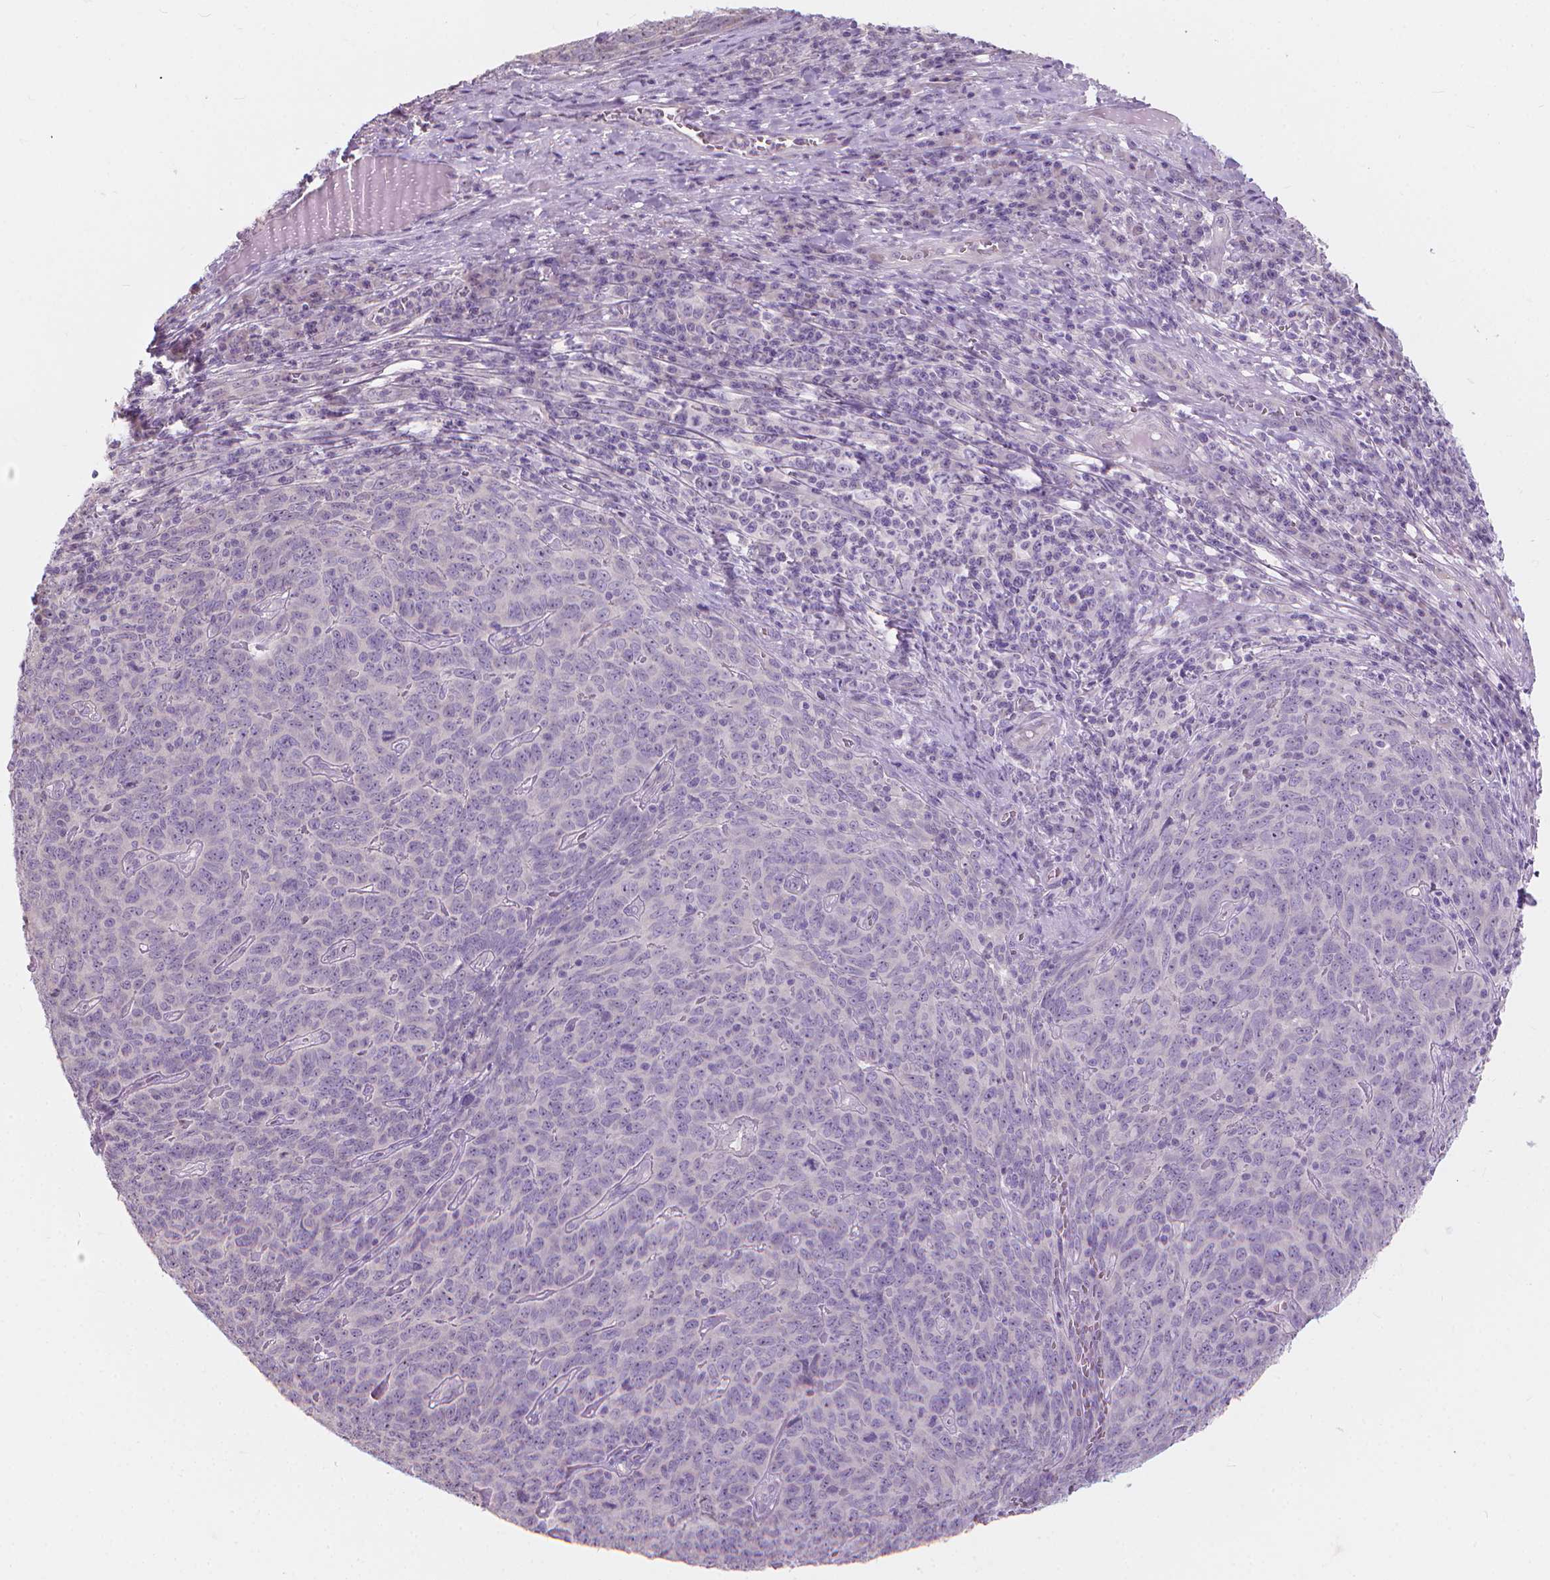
{"staining": {"intensity": "negative", "quantity": "none", "location": "none"}, "tissue": "skin cancer", "cell_type": "Tumor cells", "image_type": "cancer", "snomed": [{"axis": "morphology", "description": "Squamous cell carcinoma, NOS"}, {"axis": "topography", "description": "Skin"}, {"axis": "topography", "description": "Anal"}], "caption": "High power microscopy histopathology image of an immunohistochemistry (IHC) image of skin cancer, revealing no significant staining in tumor cells.", "gene": "GPRC5A", "patient": {"sex": "female", "age": 51}}